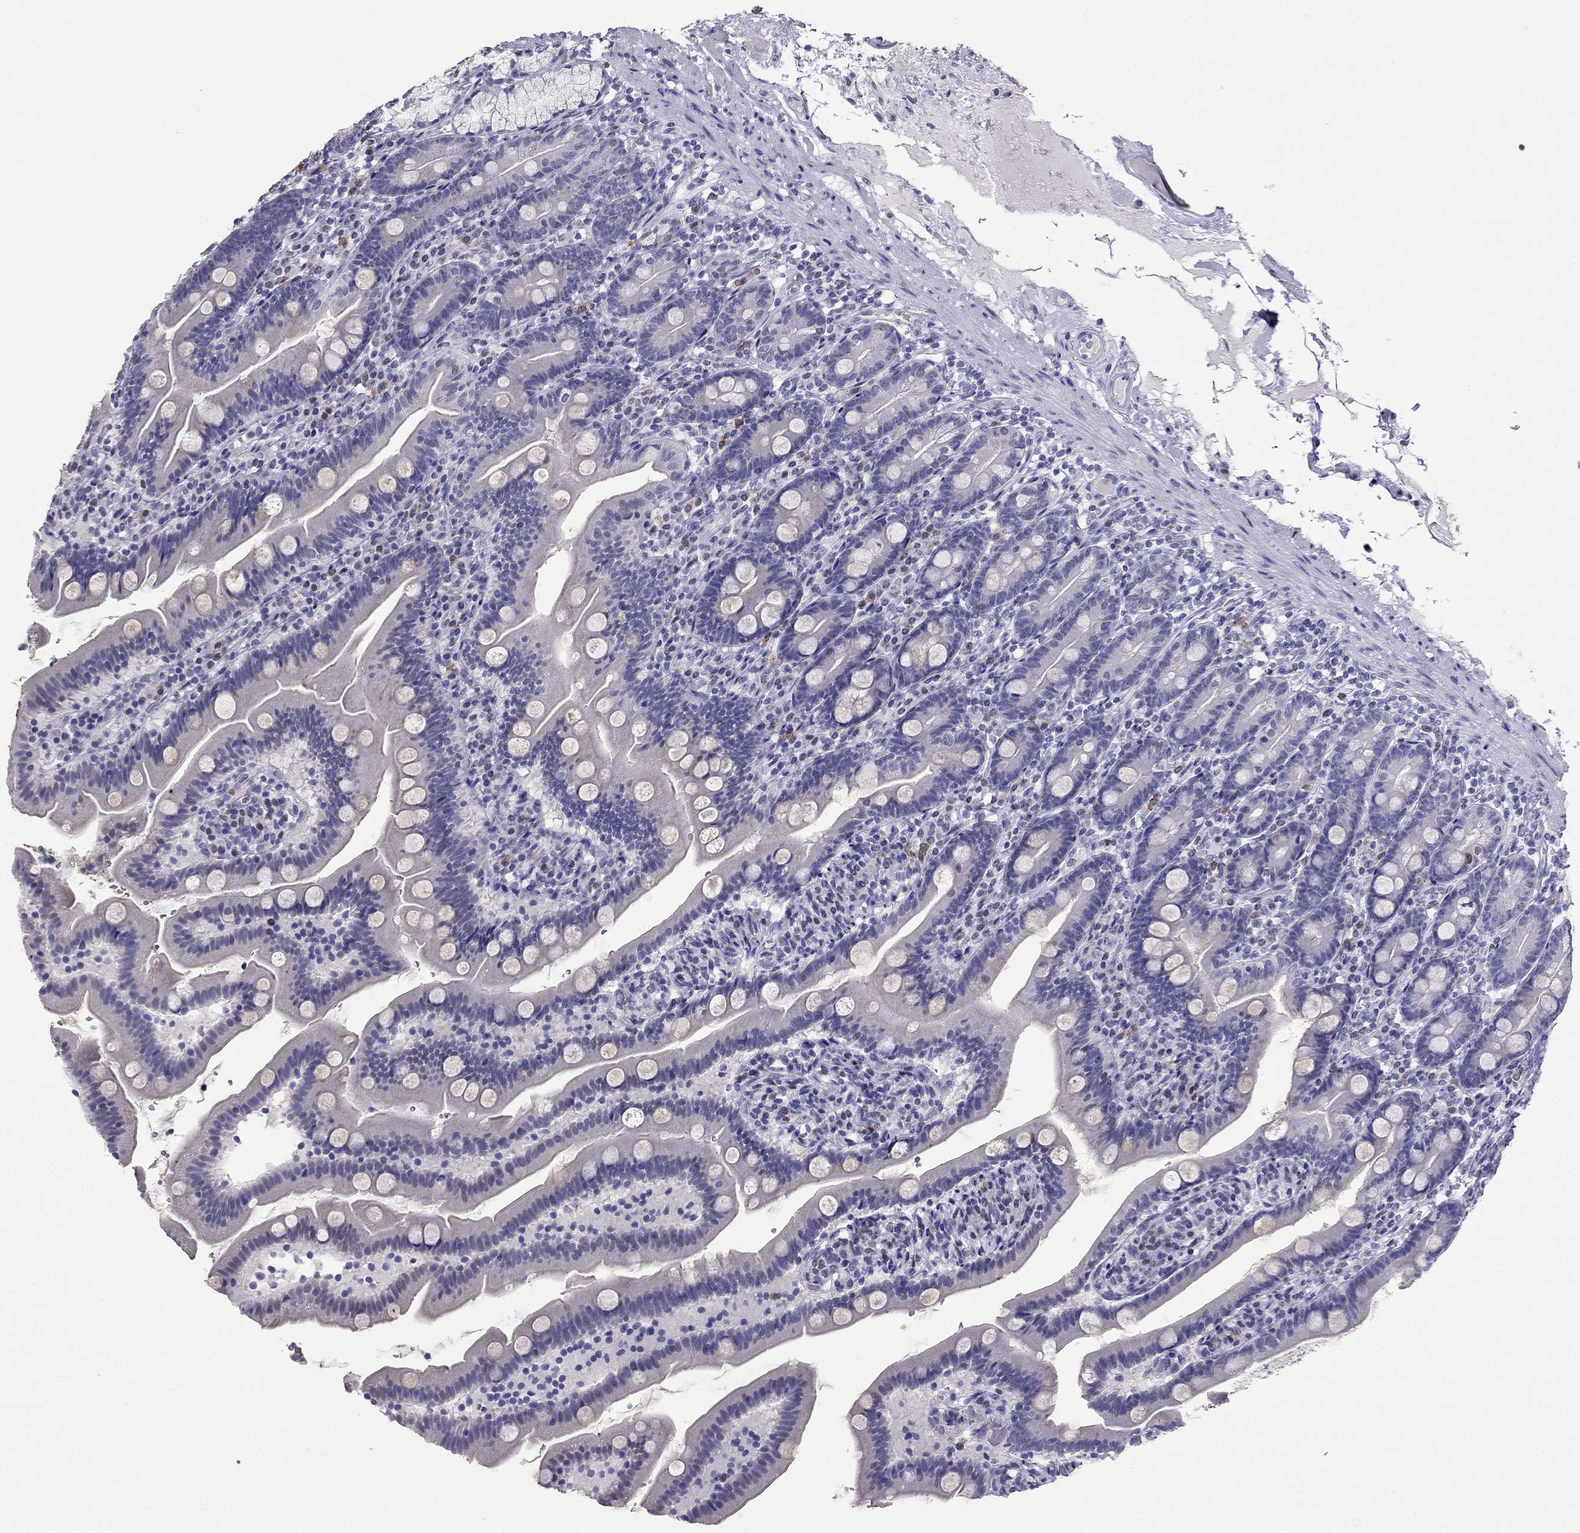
{"staining": {"intensity": "negative", "quantity": "none", "location": "none"}, "tissue": "duodenum", "cell_type": "Glandular cells", "image_type": "normal", "snomed": [{"axis": "morphology", "description": "Normal tissue, NOS"}, {"axis": "topography", "description": "Duodenum"}], "caption": "IHC micrograph of normal duodenum: human duodenum stained with DAB (3,3'-diaminobenzidine) exhibits no significant protein expression in glandular cells. Brightfield microscopy of immunohistochemistry (IHC) stained with DAB (3,3'-diaminobenzidine) (brown) and hematoxylin (blue), captured at high magnification.", "gene": "ARID3A", "patient": {"sex": "female", "age": 67}}